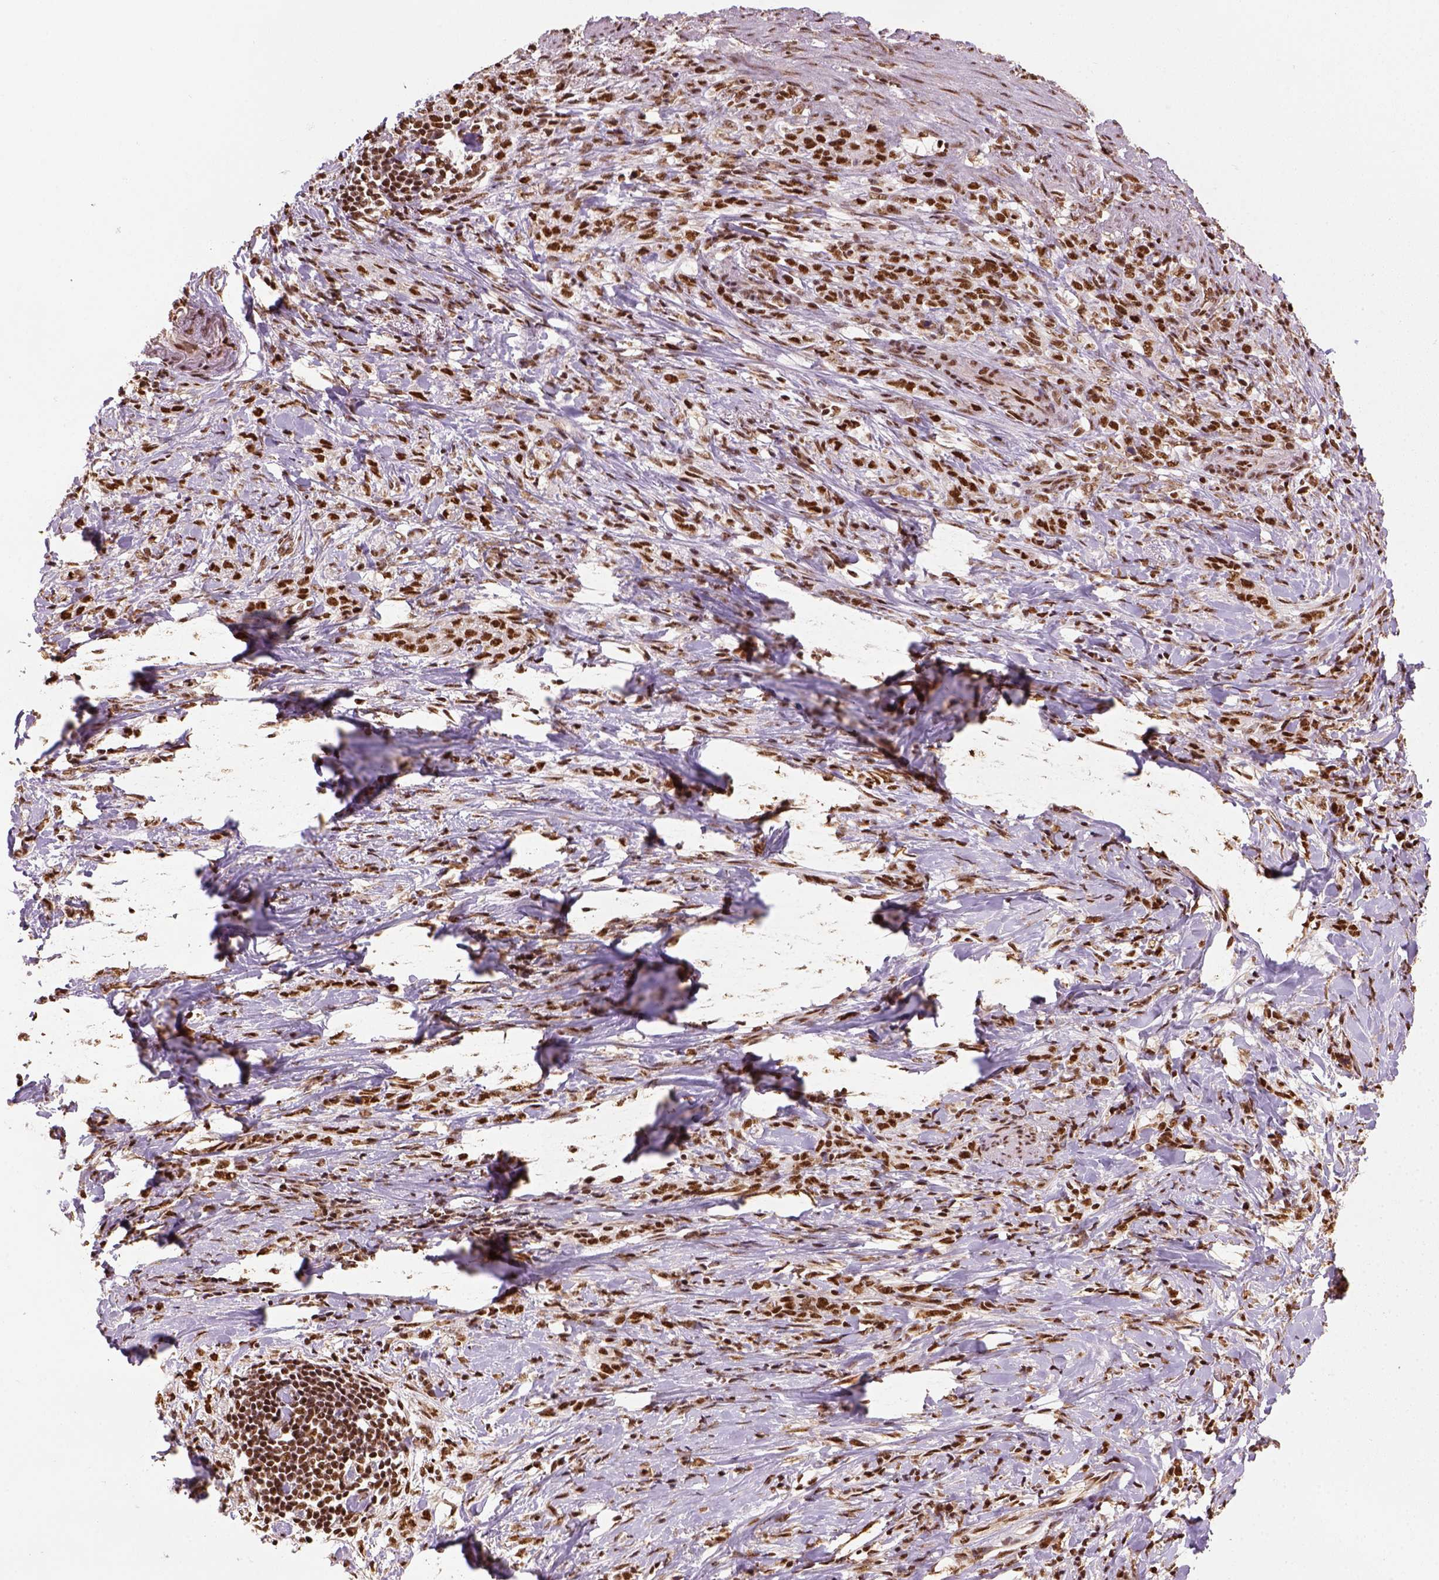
{"staining": {"intensity": "strong", "quantity": ">75%", "location": "nuclear"}, "tissue": "stomach cancer", "cell_type": "Tumor cells", "image_type": "cancer", "snomed": [{"axis": "morphology", "description": "Adenocarcinoma, NOS"}, {"axis": "topography", "description": "Stomach, lower"}], "caption": "Protein staining shows strong nuclear positivity in about >75% of tumor cells in stomach cancer.", "gene": "CCAR1", "patient": {"sex": "male", "age": 88}}